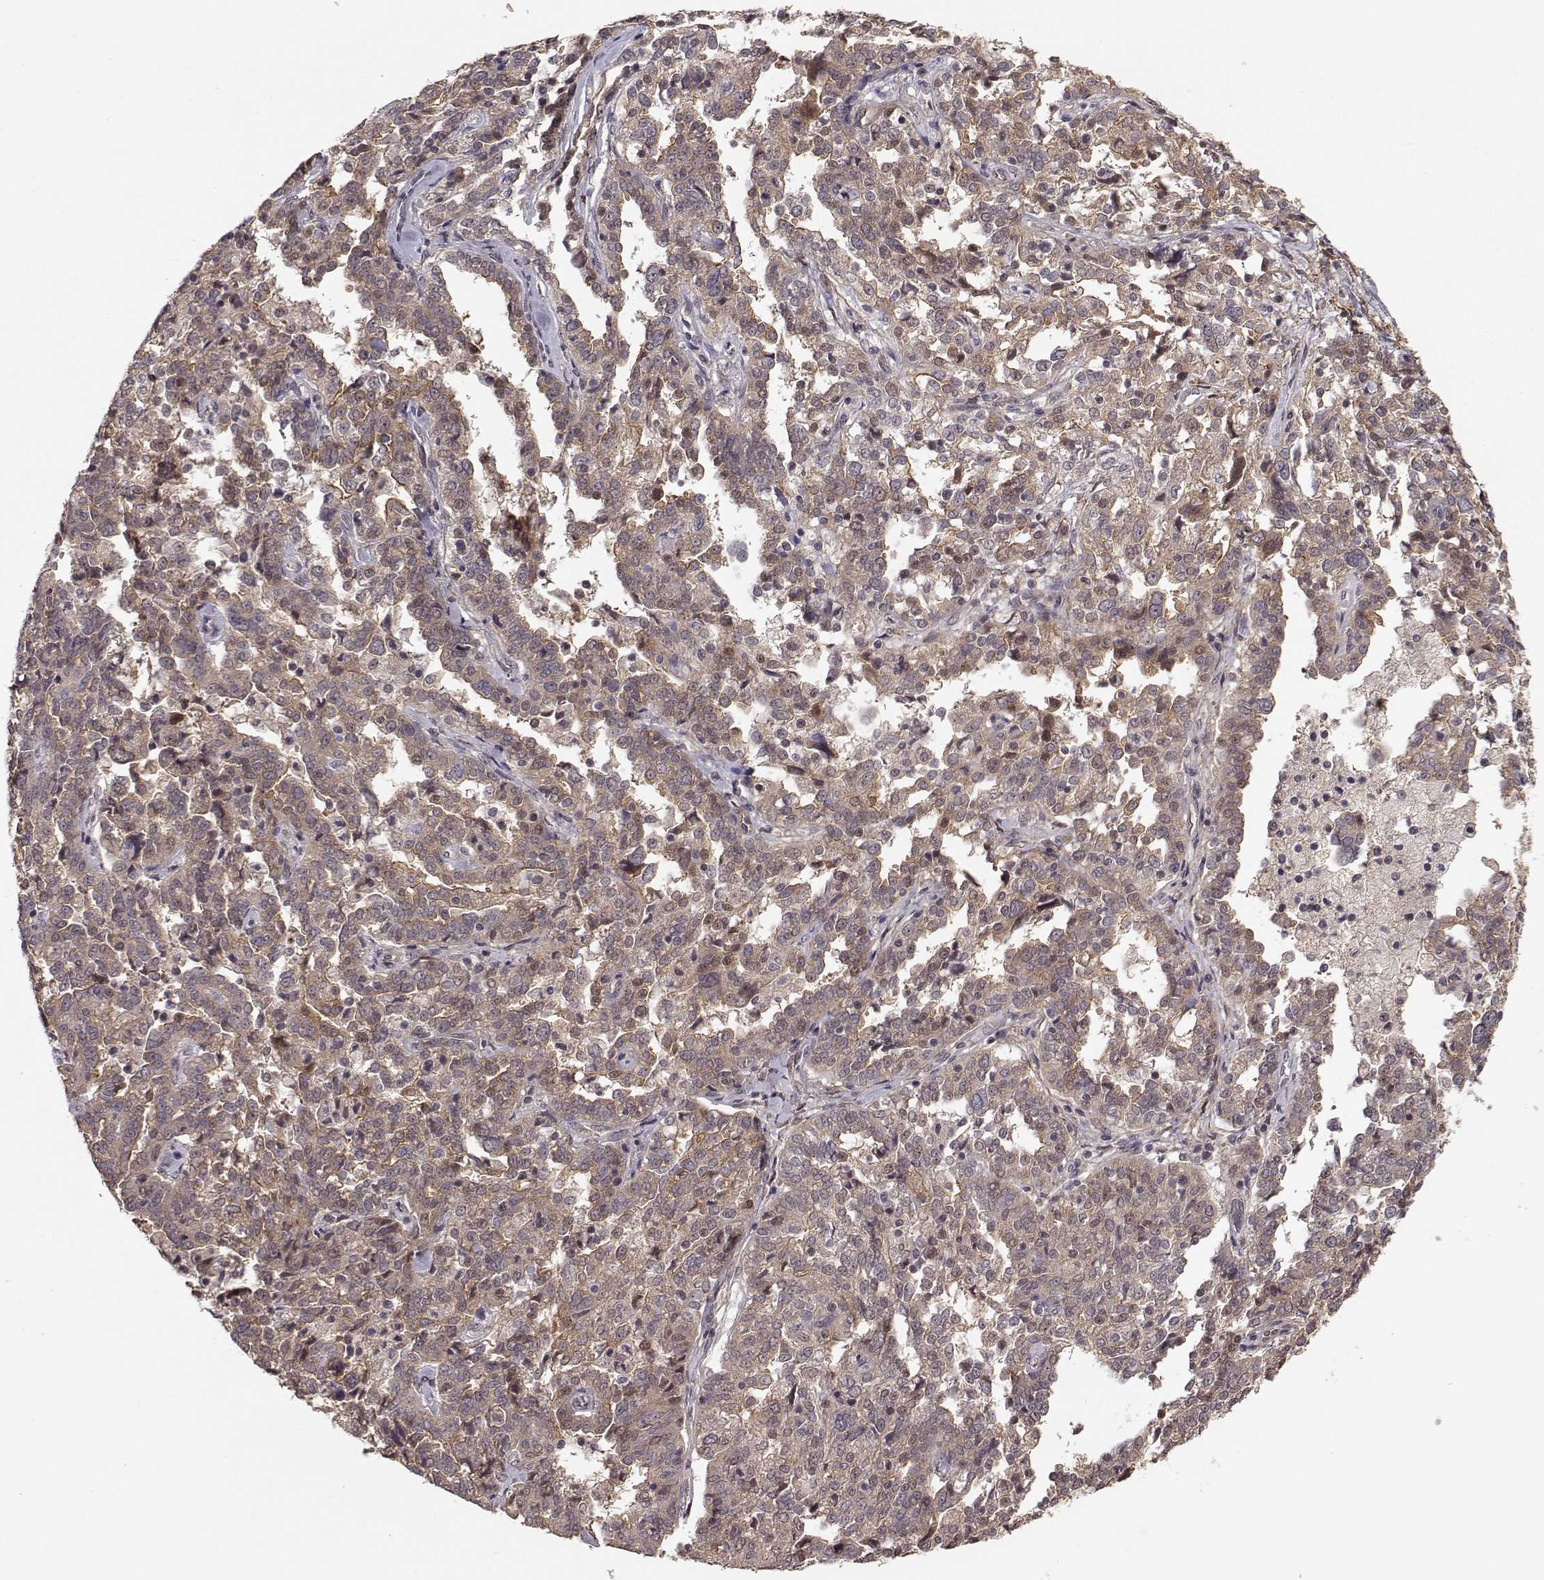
{"staining": {"intensity": "moderate", "quantity": "<25%", "location": "cytoplasmic/membranous"}, "tissue": "ovarian cancer", "cell_type": "Tumor cells", "image_type": "cancer", "snomed": [{"axis": "morphology", "description": "Cystadenocarcinoma, serous, NOS"}, {"axis": "topography", "description": "Ovary"}], "caption": "A micrograph of ovarian cancer (serous cystadenocarcinoma) stained for a protein reveals moderate cytoplasmic/membranous brown staining in tumor cells.", "gene": "PLEKHG3", "patient": {"sex": "female", "age": 67}}